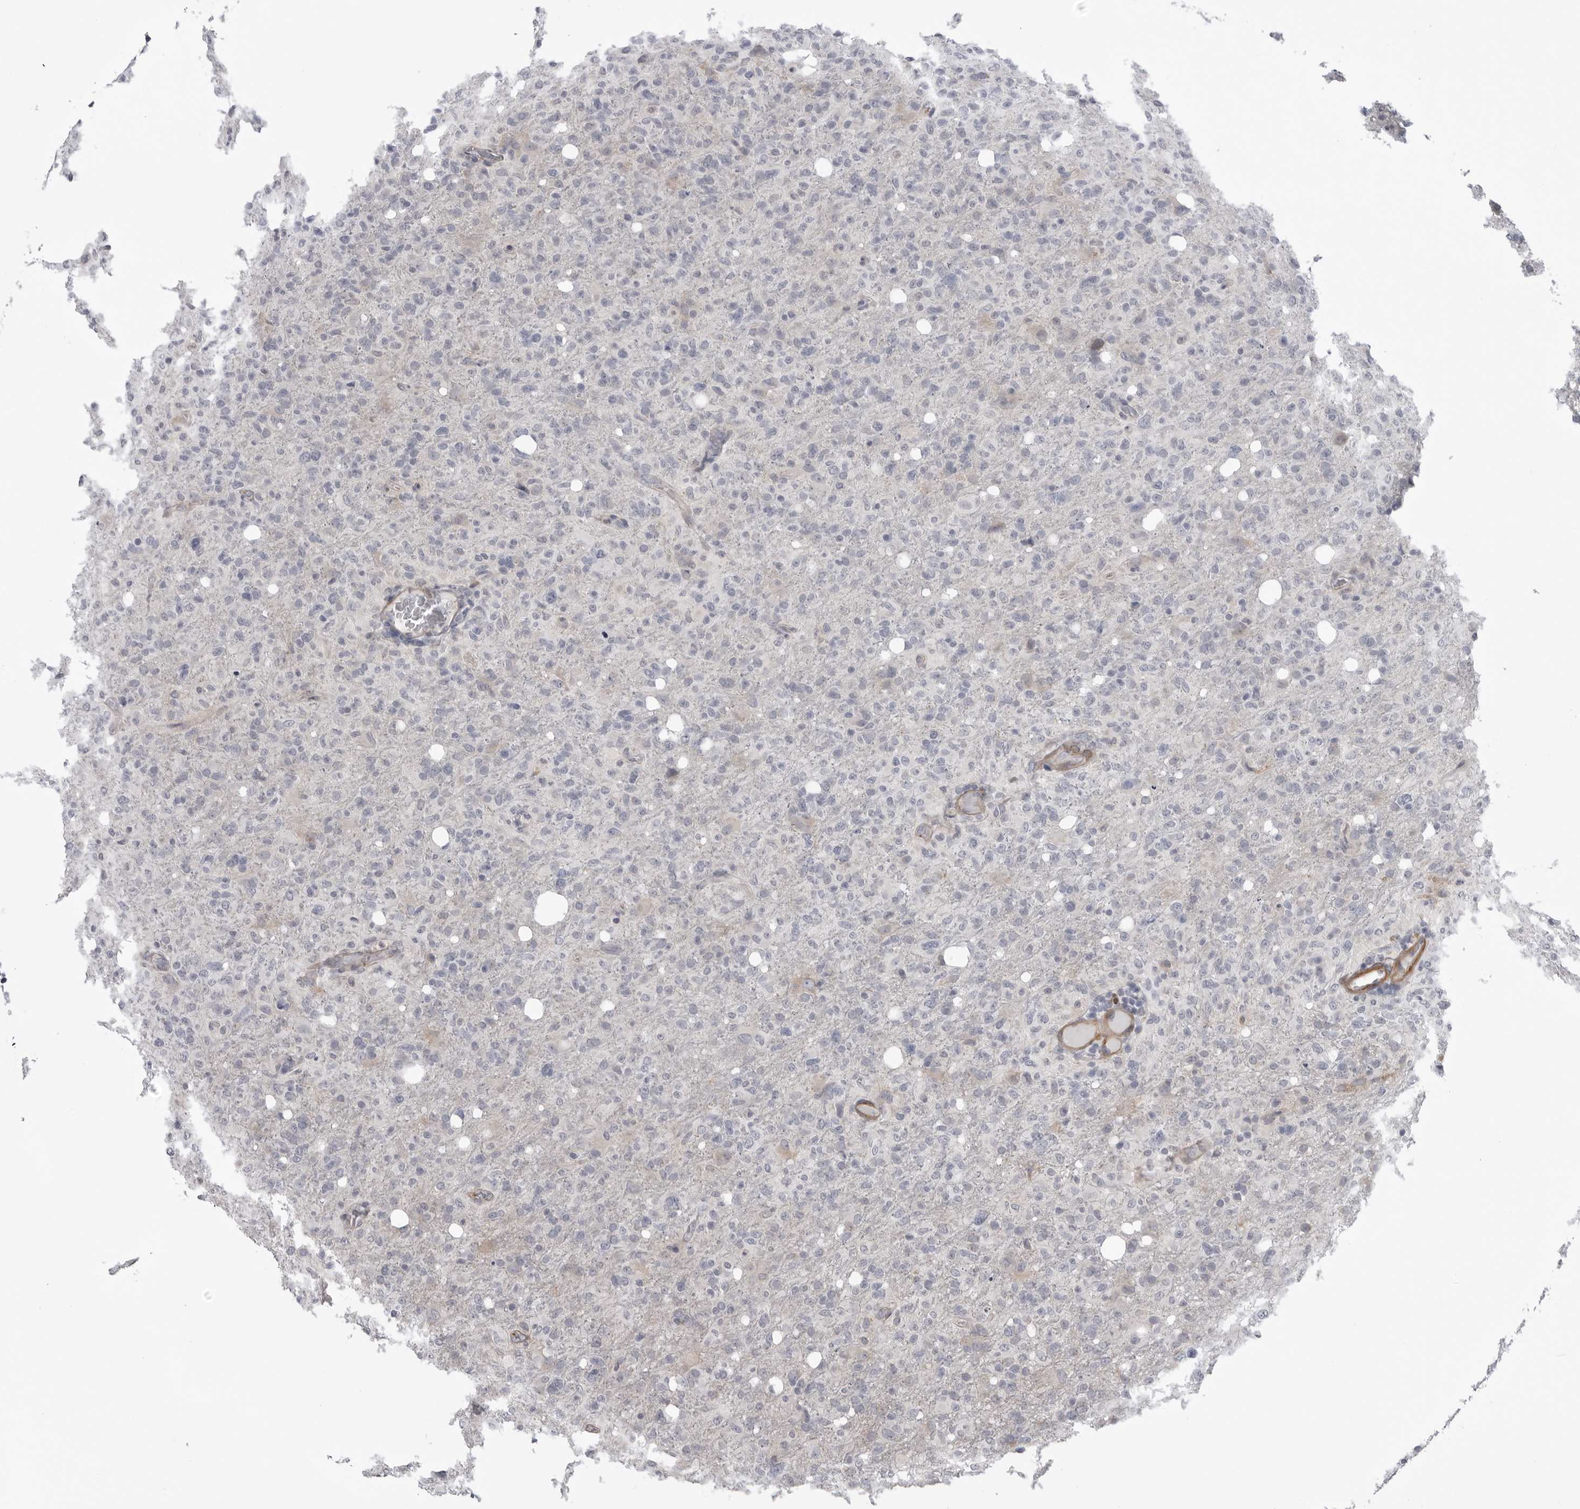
{"staining": {"intensity": "negative", "quantity": "none", "location": "none"}, "tissue": "glioma", "cell_type": "Tumor cells", "image_type": "cancer", "snomed": [{"axis": "morphology", "description": "Glioma, malignant, High grade"}, {"axis": "topography", "description": "Brain"}], "caption": "An immunohistochemistry image of glioma is shown. There is no staining in tumor cells of glioma.", "gene": "SCP2", "patient": {"sex": "female", "age": 57}}